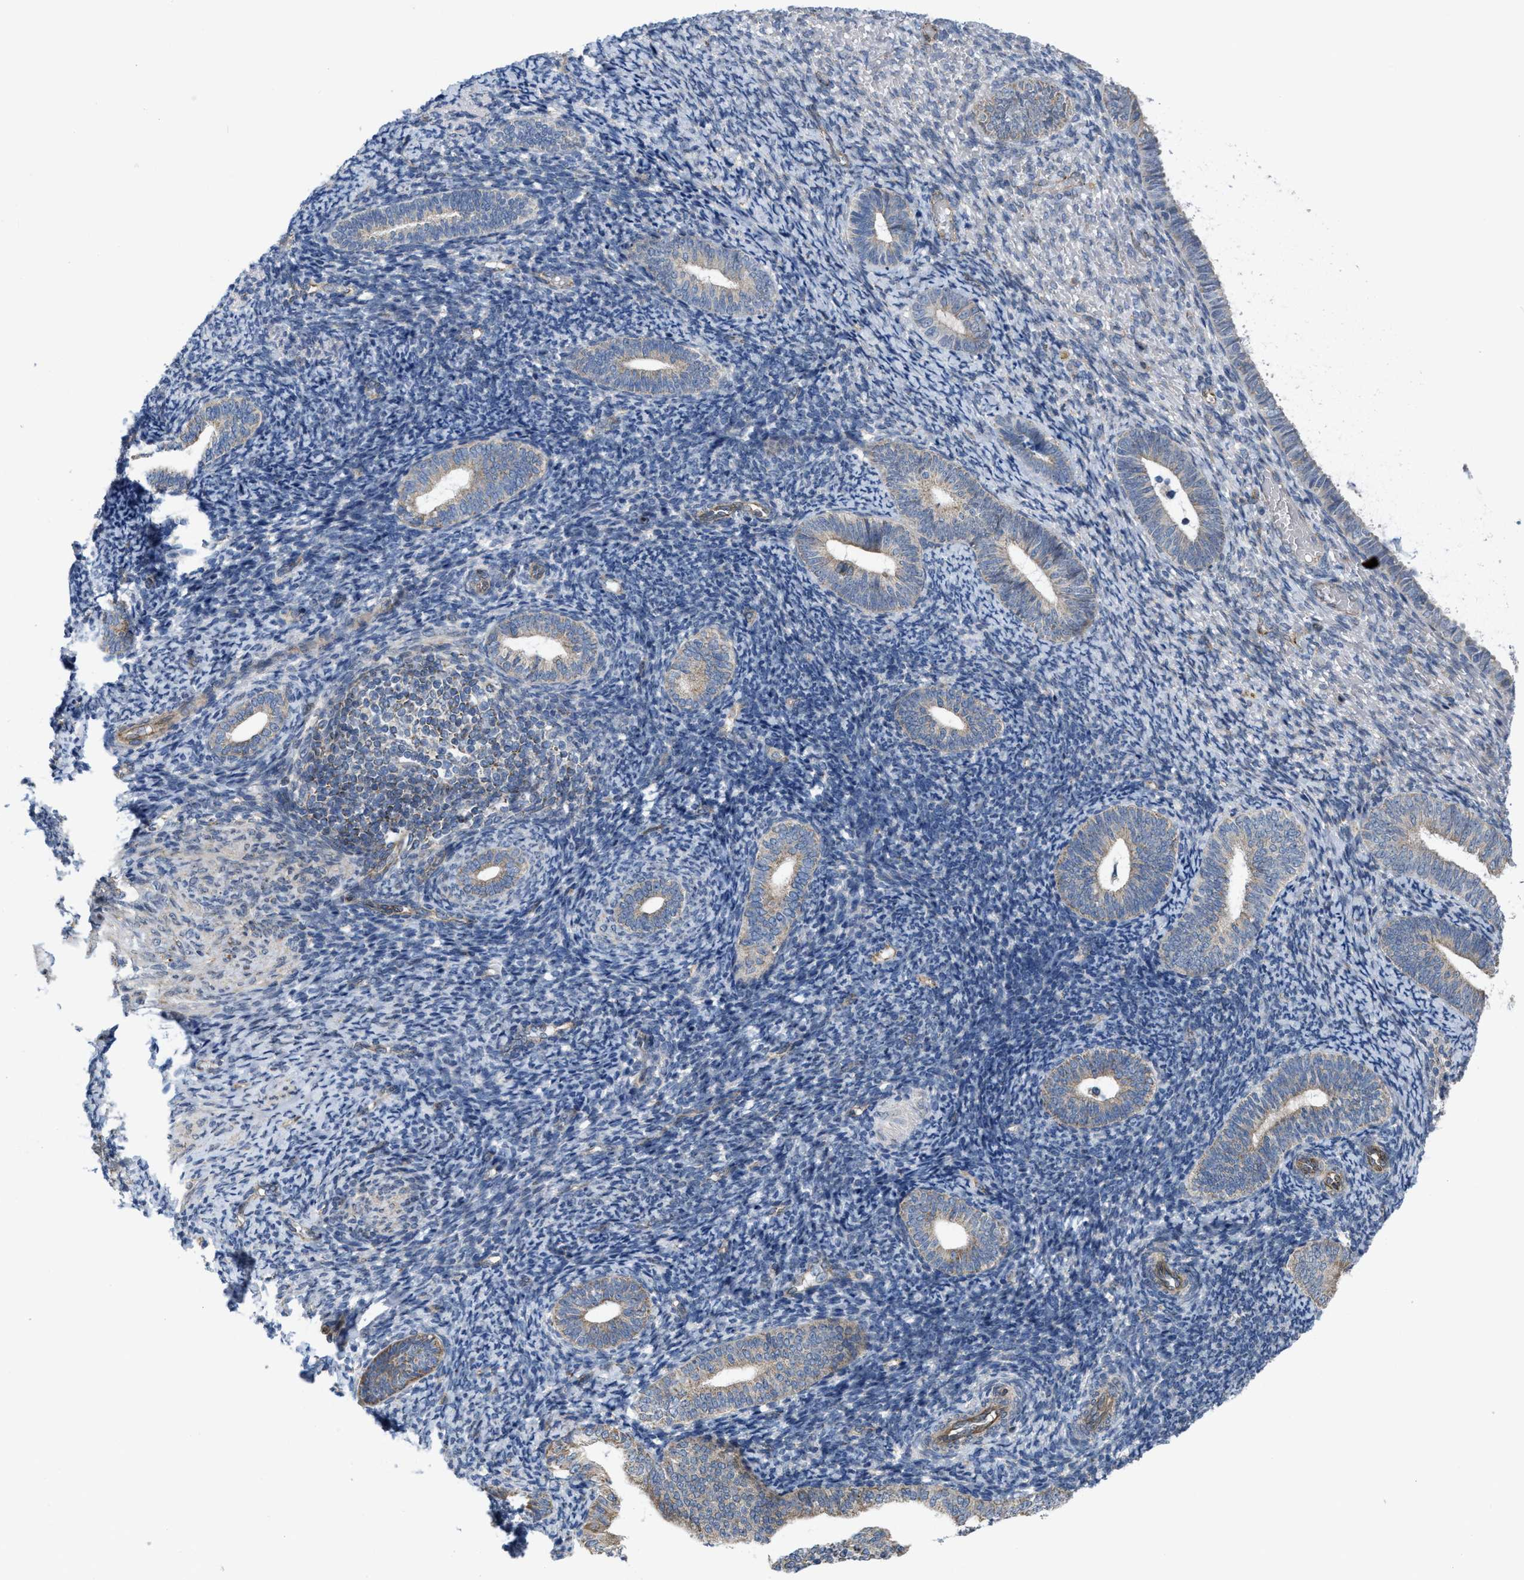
{"staining": {"intensity": "negative", "quantity": "none", "location": "none"}, "tissue": "endometrium", "cell_type": "Cells in endometrial stroma", "image_type": "normal", "snomed": [{"axis": "morphology", "description": "Normal tissue, NOS"}, {"axis": "topography", "description": "Endometrium"}], "caption": "A micrograph of endometrium stained for a protein reveals no brown staining in cells in endometrial stroma. Nuclei are stained in blue.", "gene": "EOGT", "patient": {"sex": "female", "age": 66}}